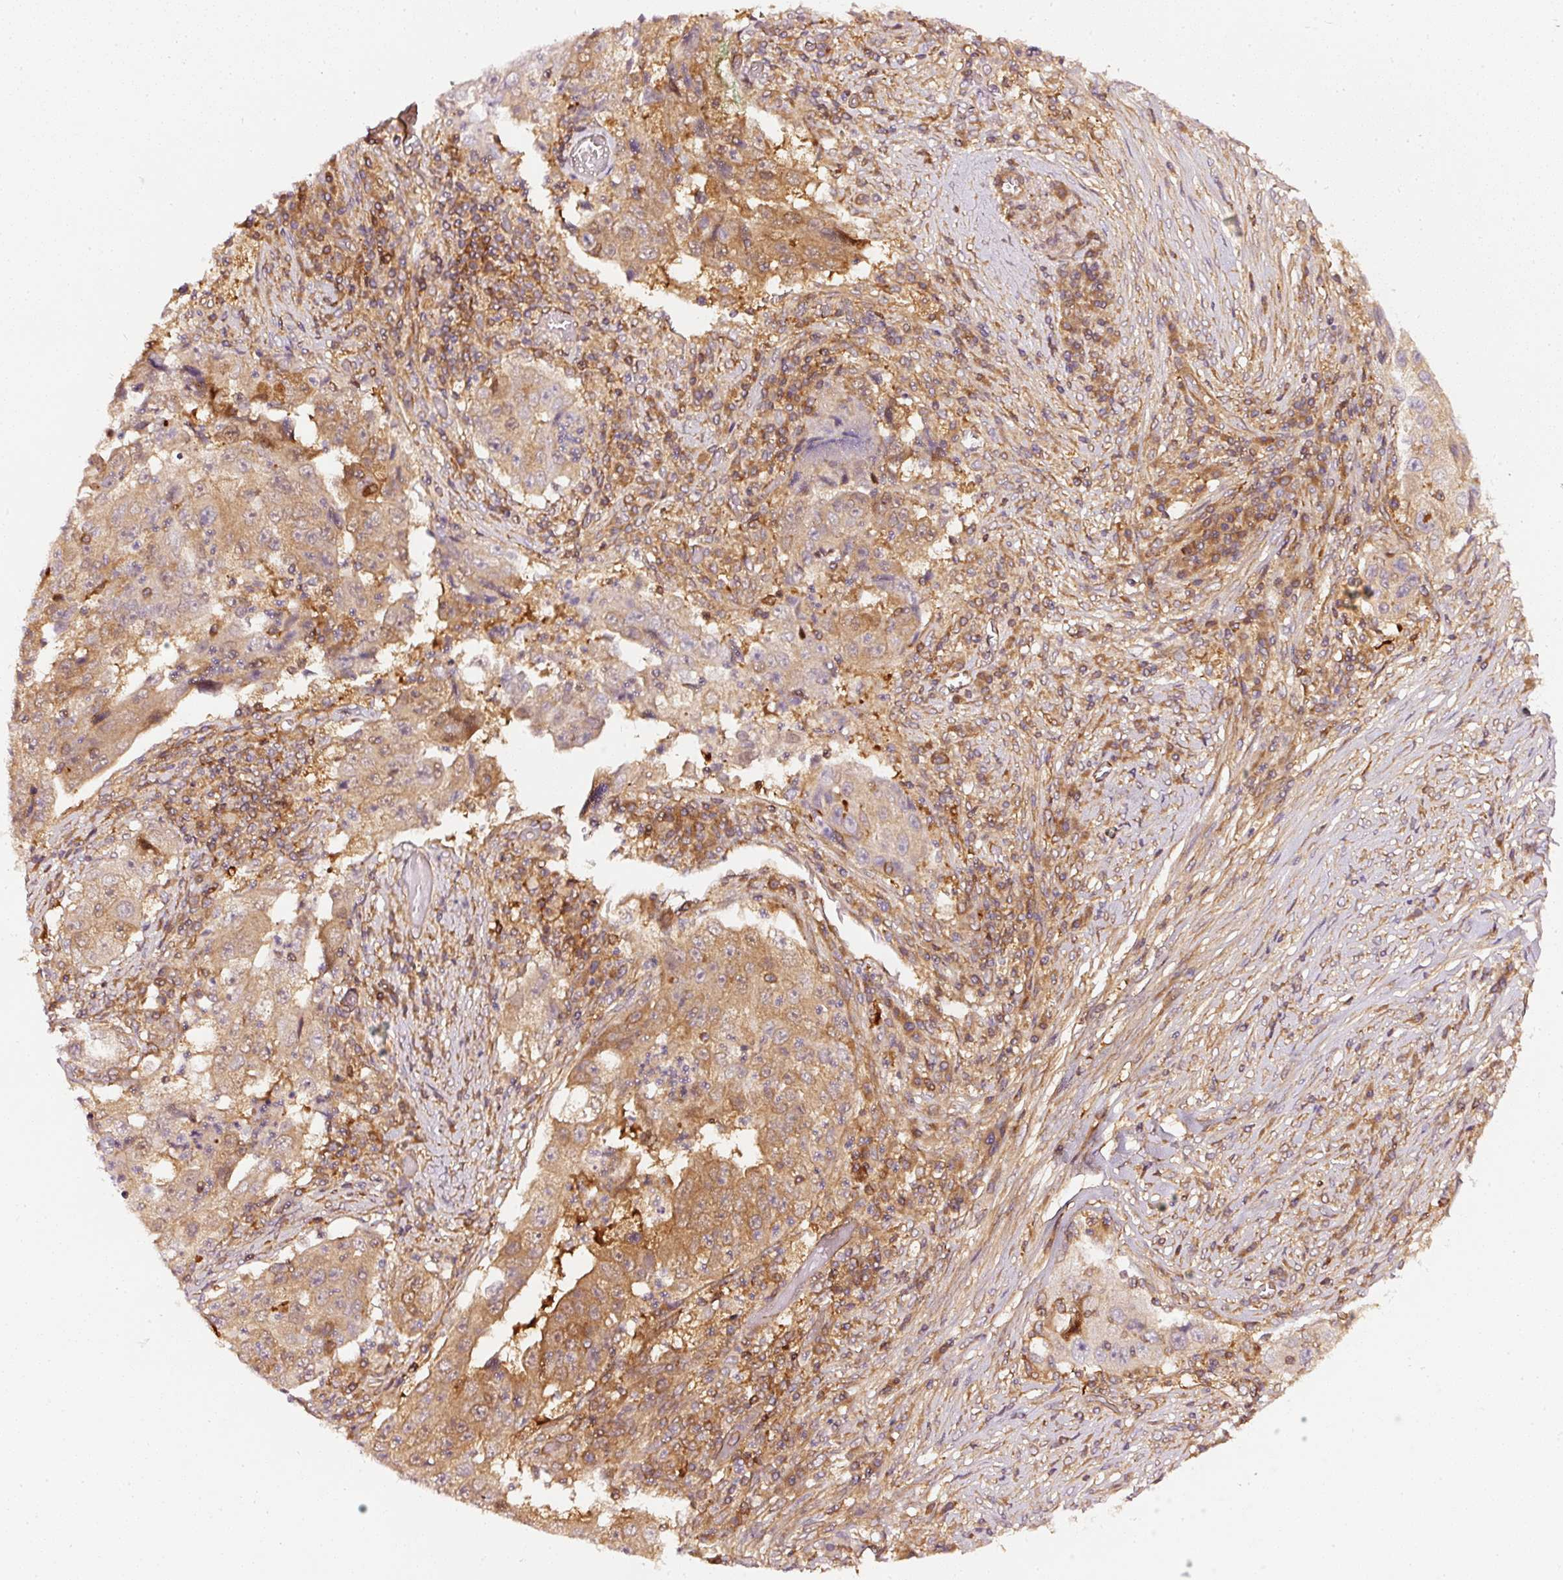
{"staining": {"intensity": "moderate", "quantity": ">75%", "location": "cytoplasmic/membranous"}, "tissue": "lung cancer", "cell_type": "Tumor cells", "image_type": "cancer", "snomed": [{"axis": "morphology", "description": "Squamous cell carcinoma, NOS"}, {"axis": "topography", "description": "Lung"}], "caption": "Moderate cytoplasmic/membranous expression is appreciated in about >75% of tumor cells in lung cancer (squamous cell carcinoma). The protein is stained brown, and the nuclei are stained in blue (DAB IHC with brightfield microscopy, high magnification).", "gene": "ASMTL", "patient": {"sex": "male", "age": 64}}